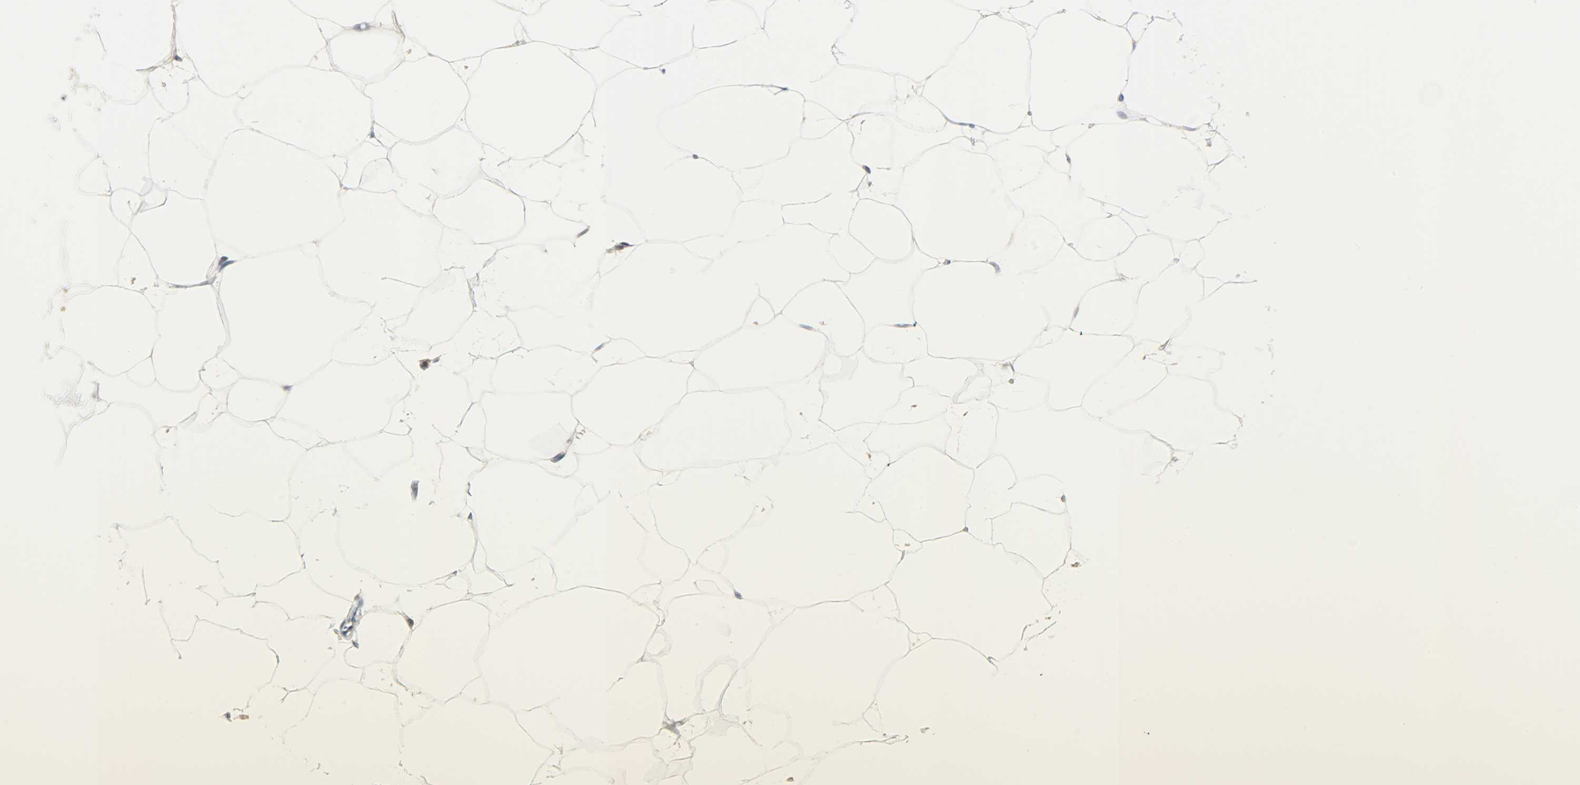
{"staining": {"intensity": "strong", "quantity": "<25%", "location": "nuclear"}, "tissue": "adipose tissue", "cell_type": "Adipocytes", "image_type": "normal", "snomed": [{"axis": "morphology", "description": "Normal tissue, NOS"}, {"axis": "morphology", "description": "Duct carcinoma"}, {"axis": "topography", "description": "Breast"}, {"axis": "topography", "description": "Adipose tissue"}], "caption": "Adipose tissue stained with immunohistochemistry displays strong nuclear positivity in approximately <25% of adipocytes.", "gene": "JUNB", "patient": {"sex": "female", "age": 37}}